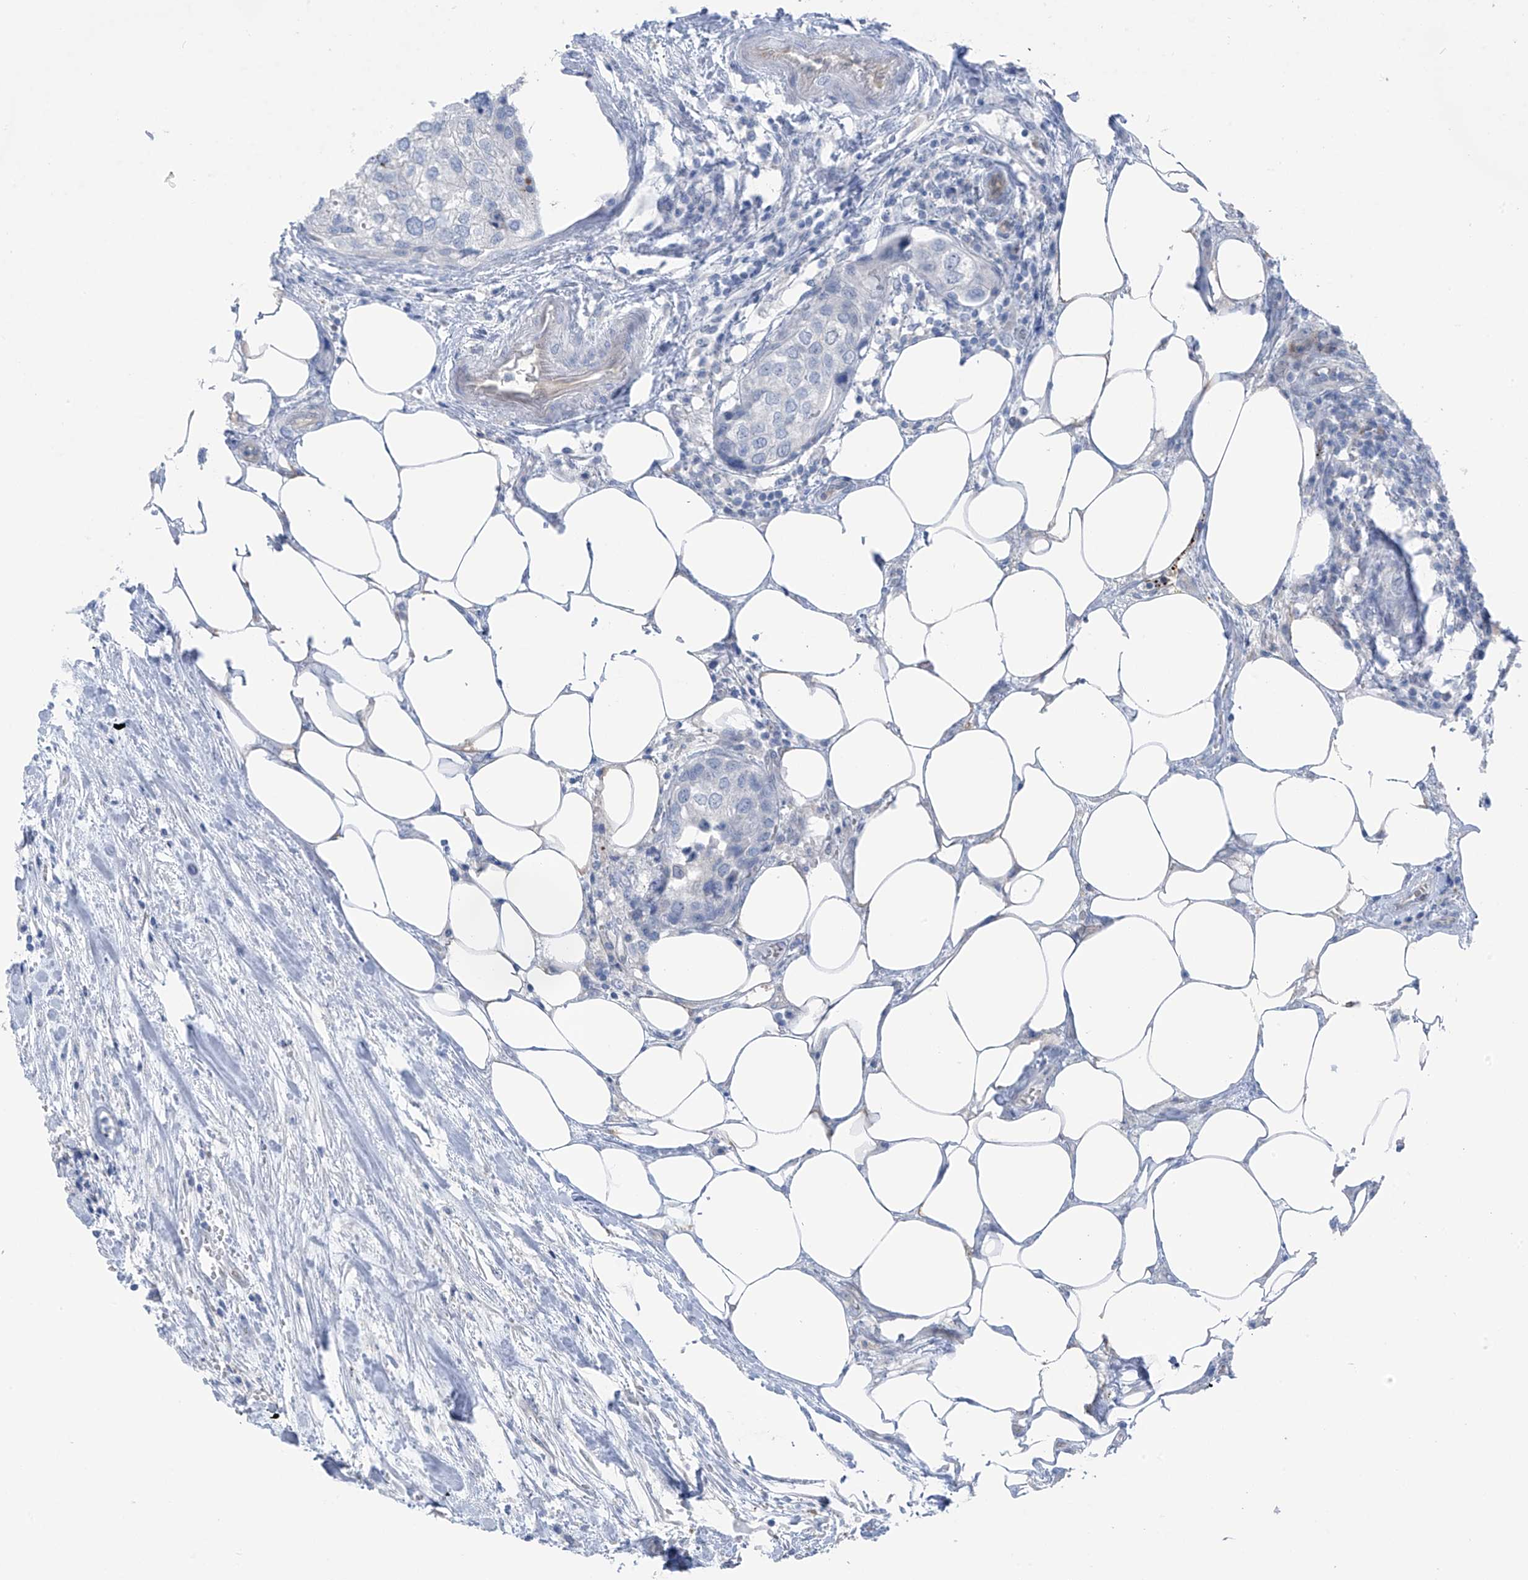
{"staining": {"intensity": "negative", "quantity": "none", "location": "none"}, "tissue": "urothelial cancer", "cell_type": "Tumor cells", "image_type": "cancer", "snomed": [{"axis": "morphology", "description": "Urothelial carcinoma, High grade"}, {"axis": "topography", "description": "Urinary bladder"}], "caption": "Immunohistochemical staining of human urothelial cancer reveals no significant staining in tumor cells.", "gene": "ZNF793", "patient": {"sex": "male", "age": 64}}